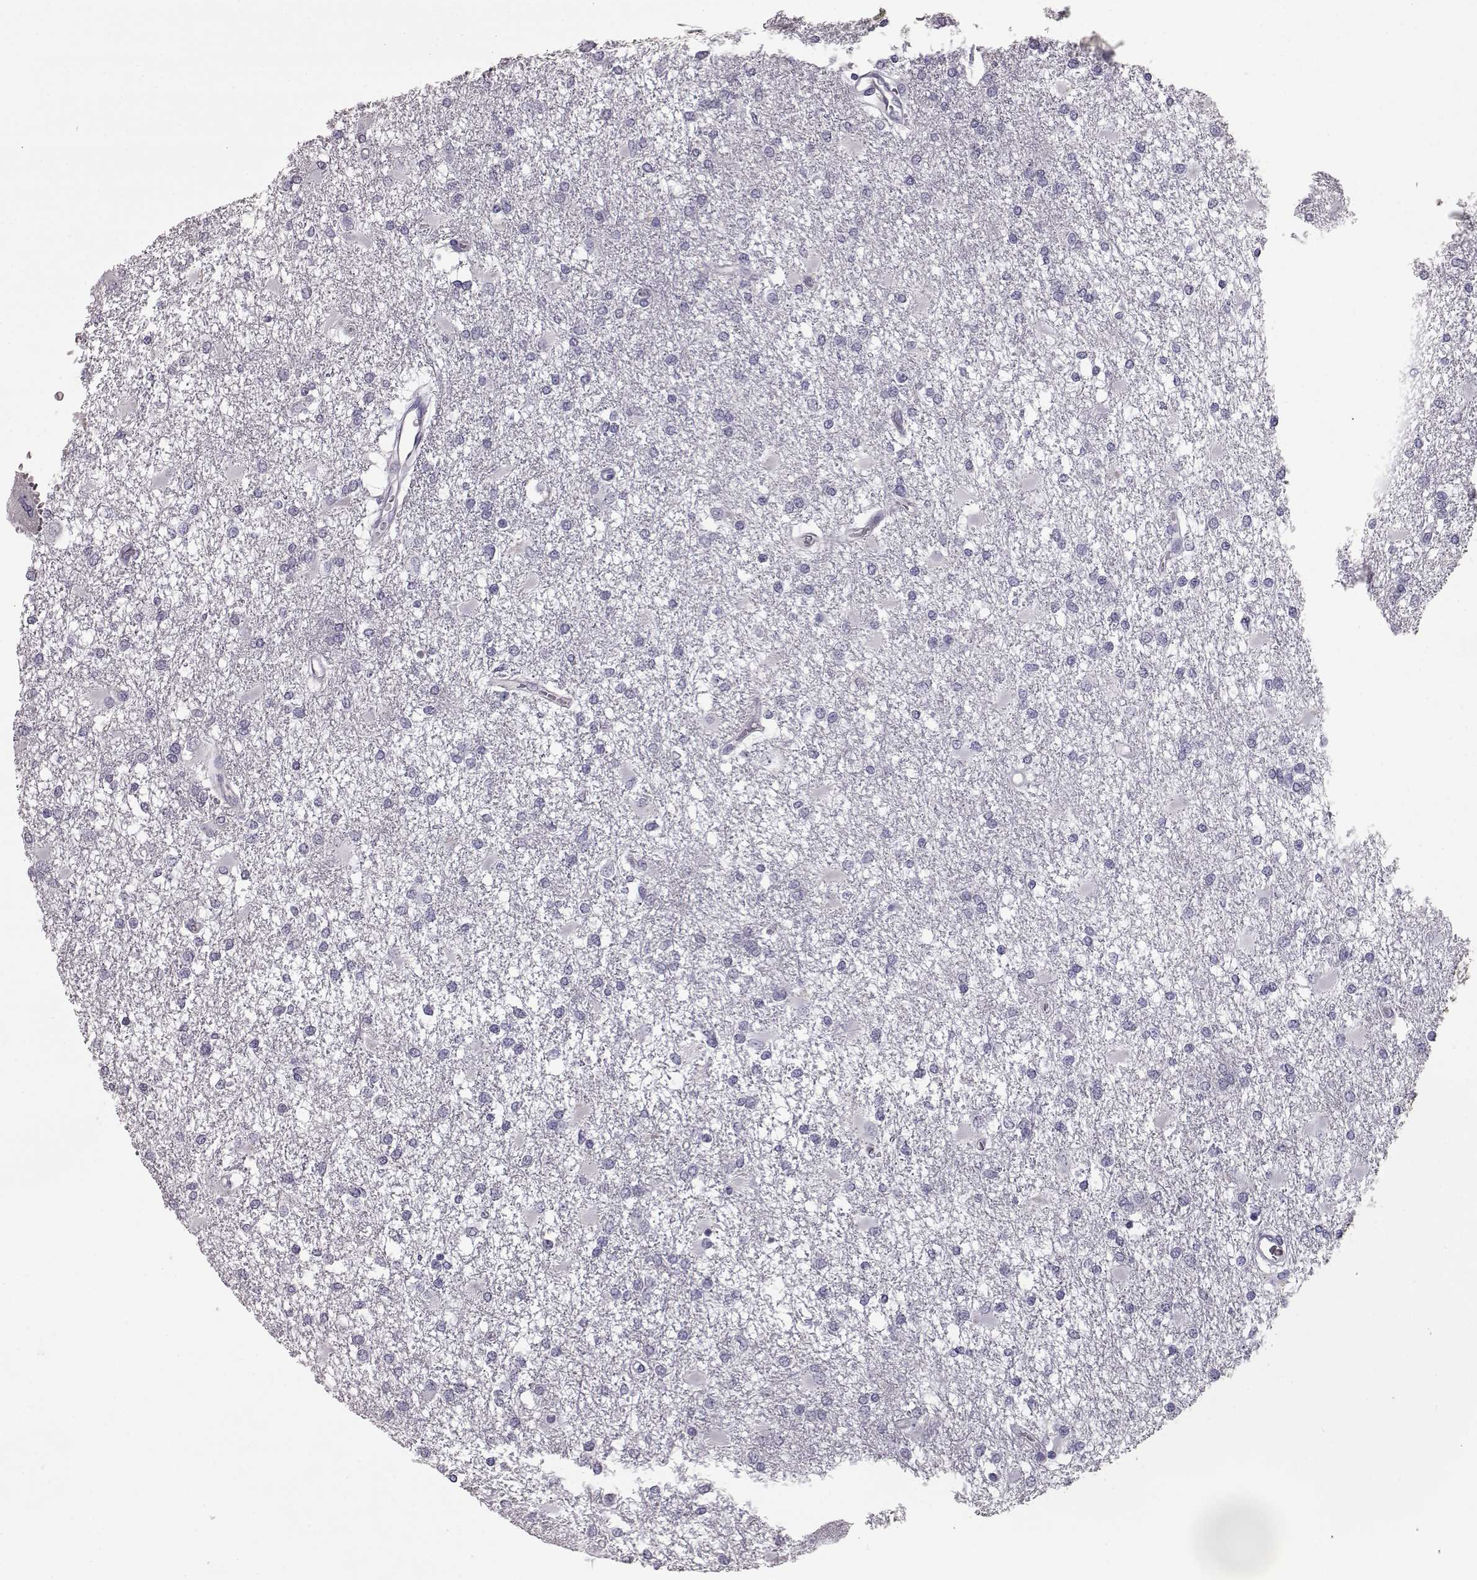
{"staining": {"intensity": "negative", "quantity": "none", "location": "none"}, "tissue": "glioma", "cell_type": "Tumor cells", "image_type": "cancer", "snomed": [{"axis": "morphology", "description": "Glioma, malignant, High grade"}, {"axis": "topography", "description": "Cerebral cortex"}], "caption": "IHC histopathology image of glioma stained for a protein (brown), which exhibits no expression in tumor cells.", "gene": "CCL19", "patient": {"sex": "male", "age": 79}}